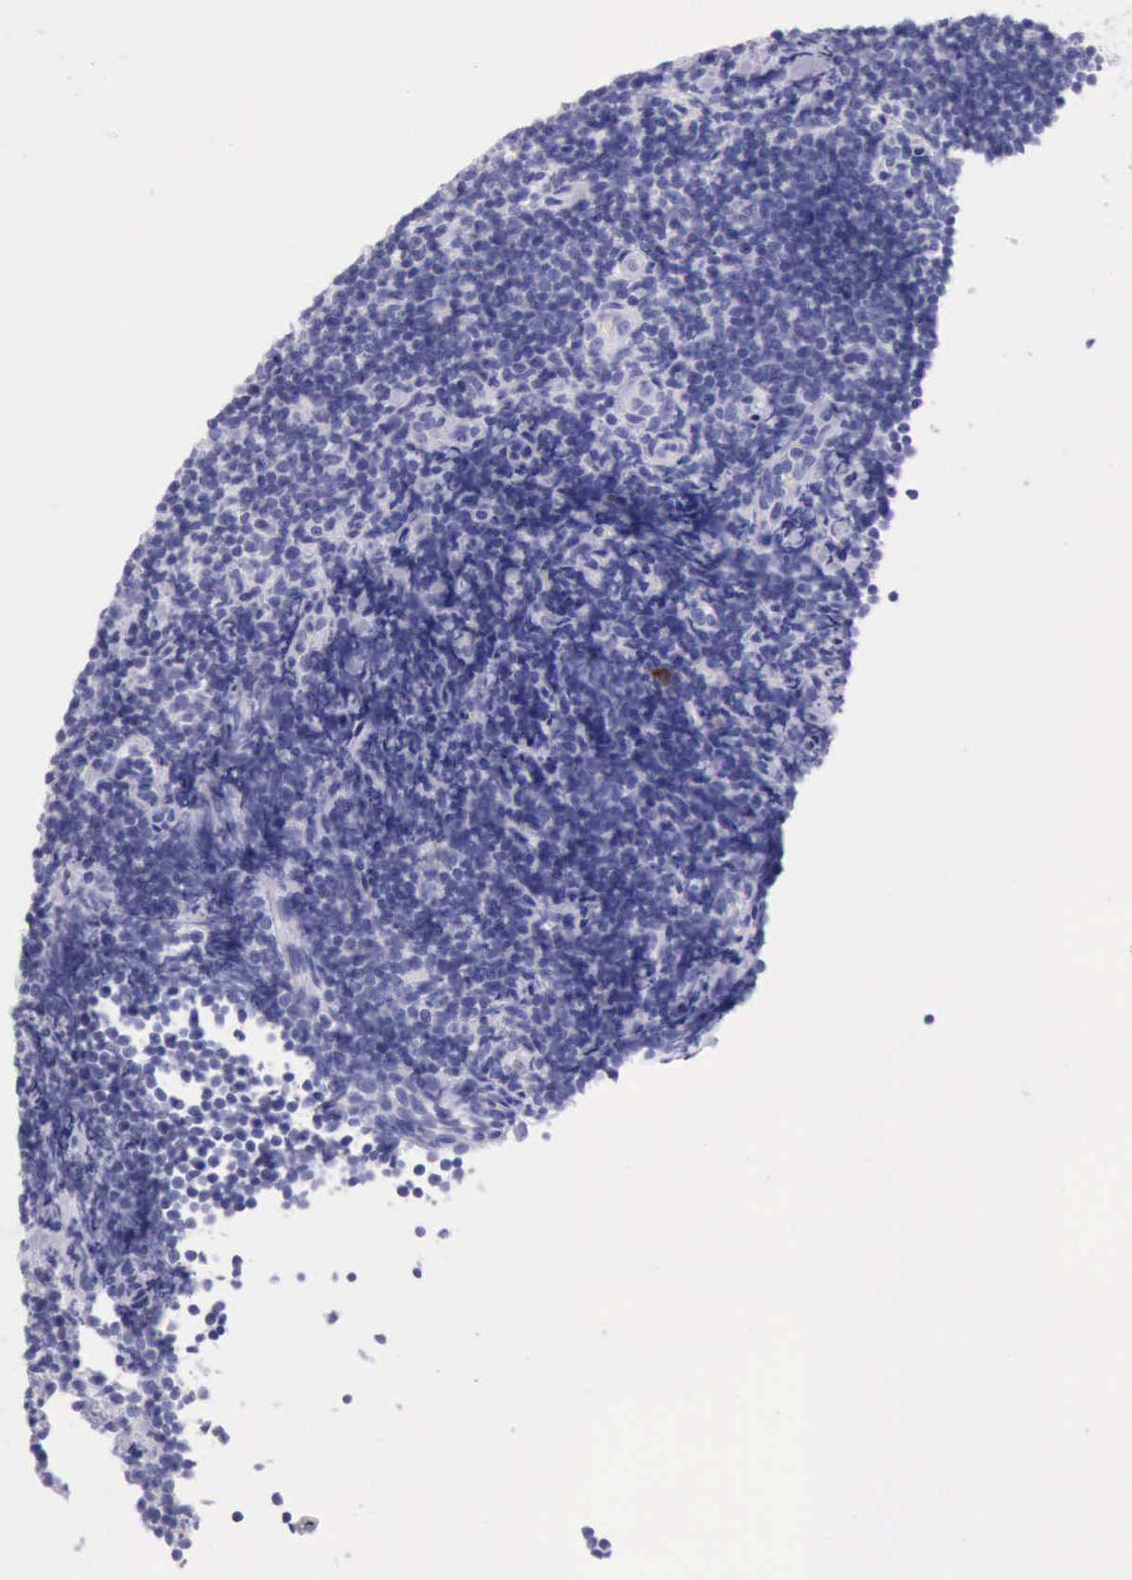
{"staining": {"intensity": "negative", "quantity": "none", "location": "none"}, "tissue": "lymphoma", "cell_type": "Tumor cells", "image_type": "cancer", "snomed": [{"axis": "morphology", "description": "Malignant lymphoma, non-Hodgkin's type, Low grade"}, {"axis": "topography", "description": "Lymph node"}], "caption": "Malignant lymphoma, non-Hodgkin's type (low-grade) stained for a protein using immunohistochemistry shows no staining tumor cells.", "gene": "KRT8", "patient": {"sex": "male", "age": 49}}